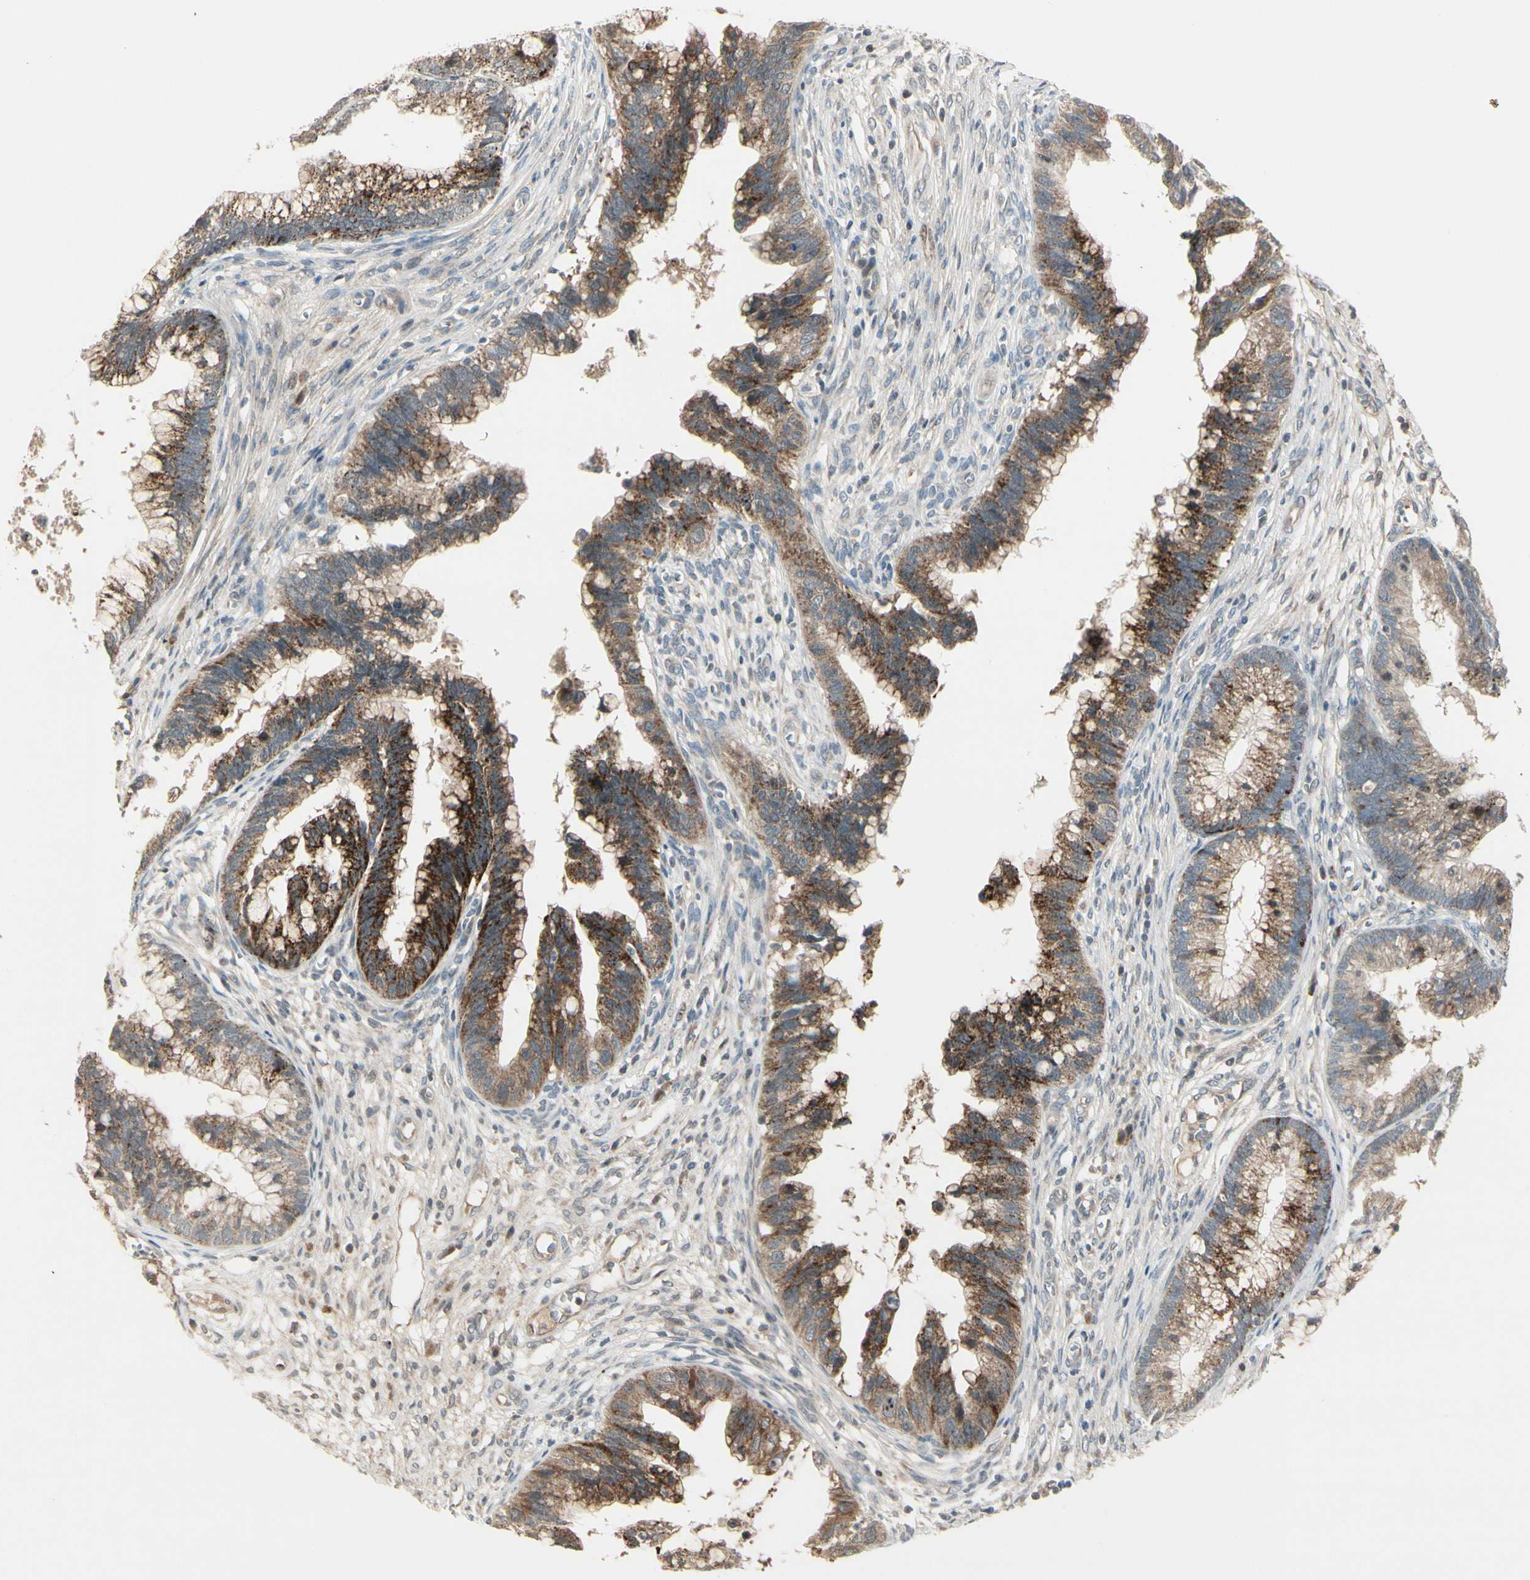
{"staining": {"intensity": "strong", "quantity": ">75%", "location": "cytoplasmic/membranous"}, "tissue": "cervical cancer", "cell_type": "Tumor cells", "image_type": "cancer", "snomed": [{"axis": "morphology", "description": "Adenocarcinoma, NOS"}, {"axis": "topography", "description": "Cervix"}], "caption": "Immunohistochemistry (DAB) staining of adenocarcinoma (cervical) shows strong cytoplasmic/membranous protein staining in approximately >75% of tumor cells.", "gene": "FHDC1", "patient": {"sex": "female", "age": 44}}